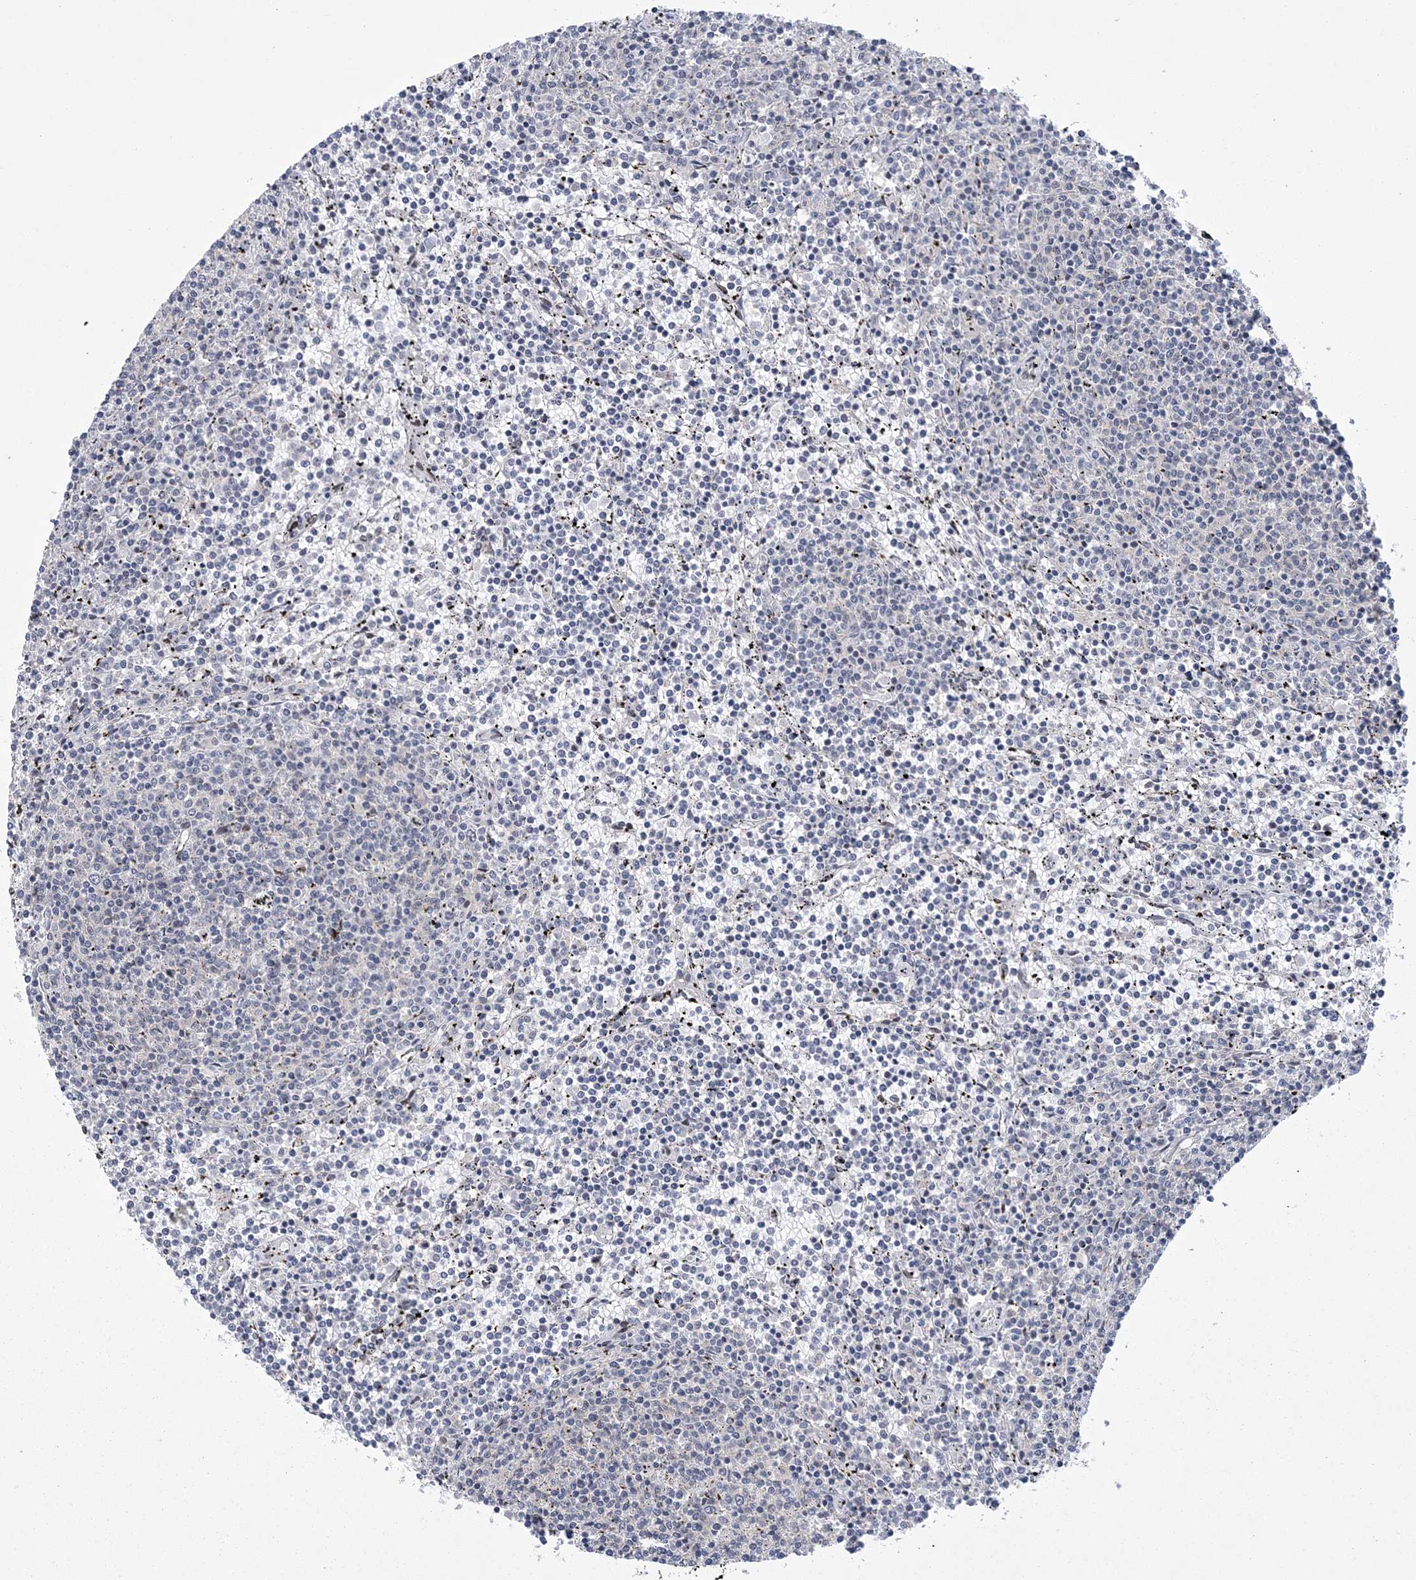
{"staining": {"intensity": "negative", "quantity": "none", "location": "none"}, "tissue": "lymphoma", "cell_type": "Tumor cells", "image_type": "cancer", "snomed": [{"axis": "morphology", "description": "Malignant lymphoma, non-Hodgkin's type, Low grade"}, {"axis": "topography", "description": "Spleen"}], "caption": "DAB immunohistochemical staining of human lymphoma reveals no significant staining in tumor cells.", "gene": "HOMEZ", "patient": {"sex": "female", "age": 50}}